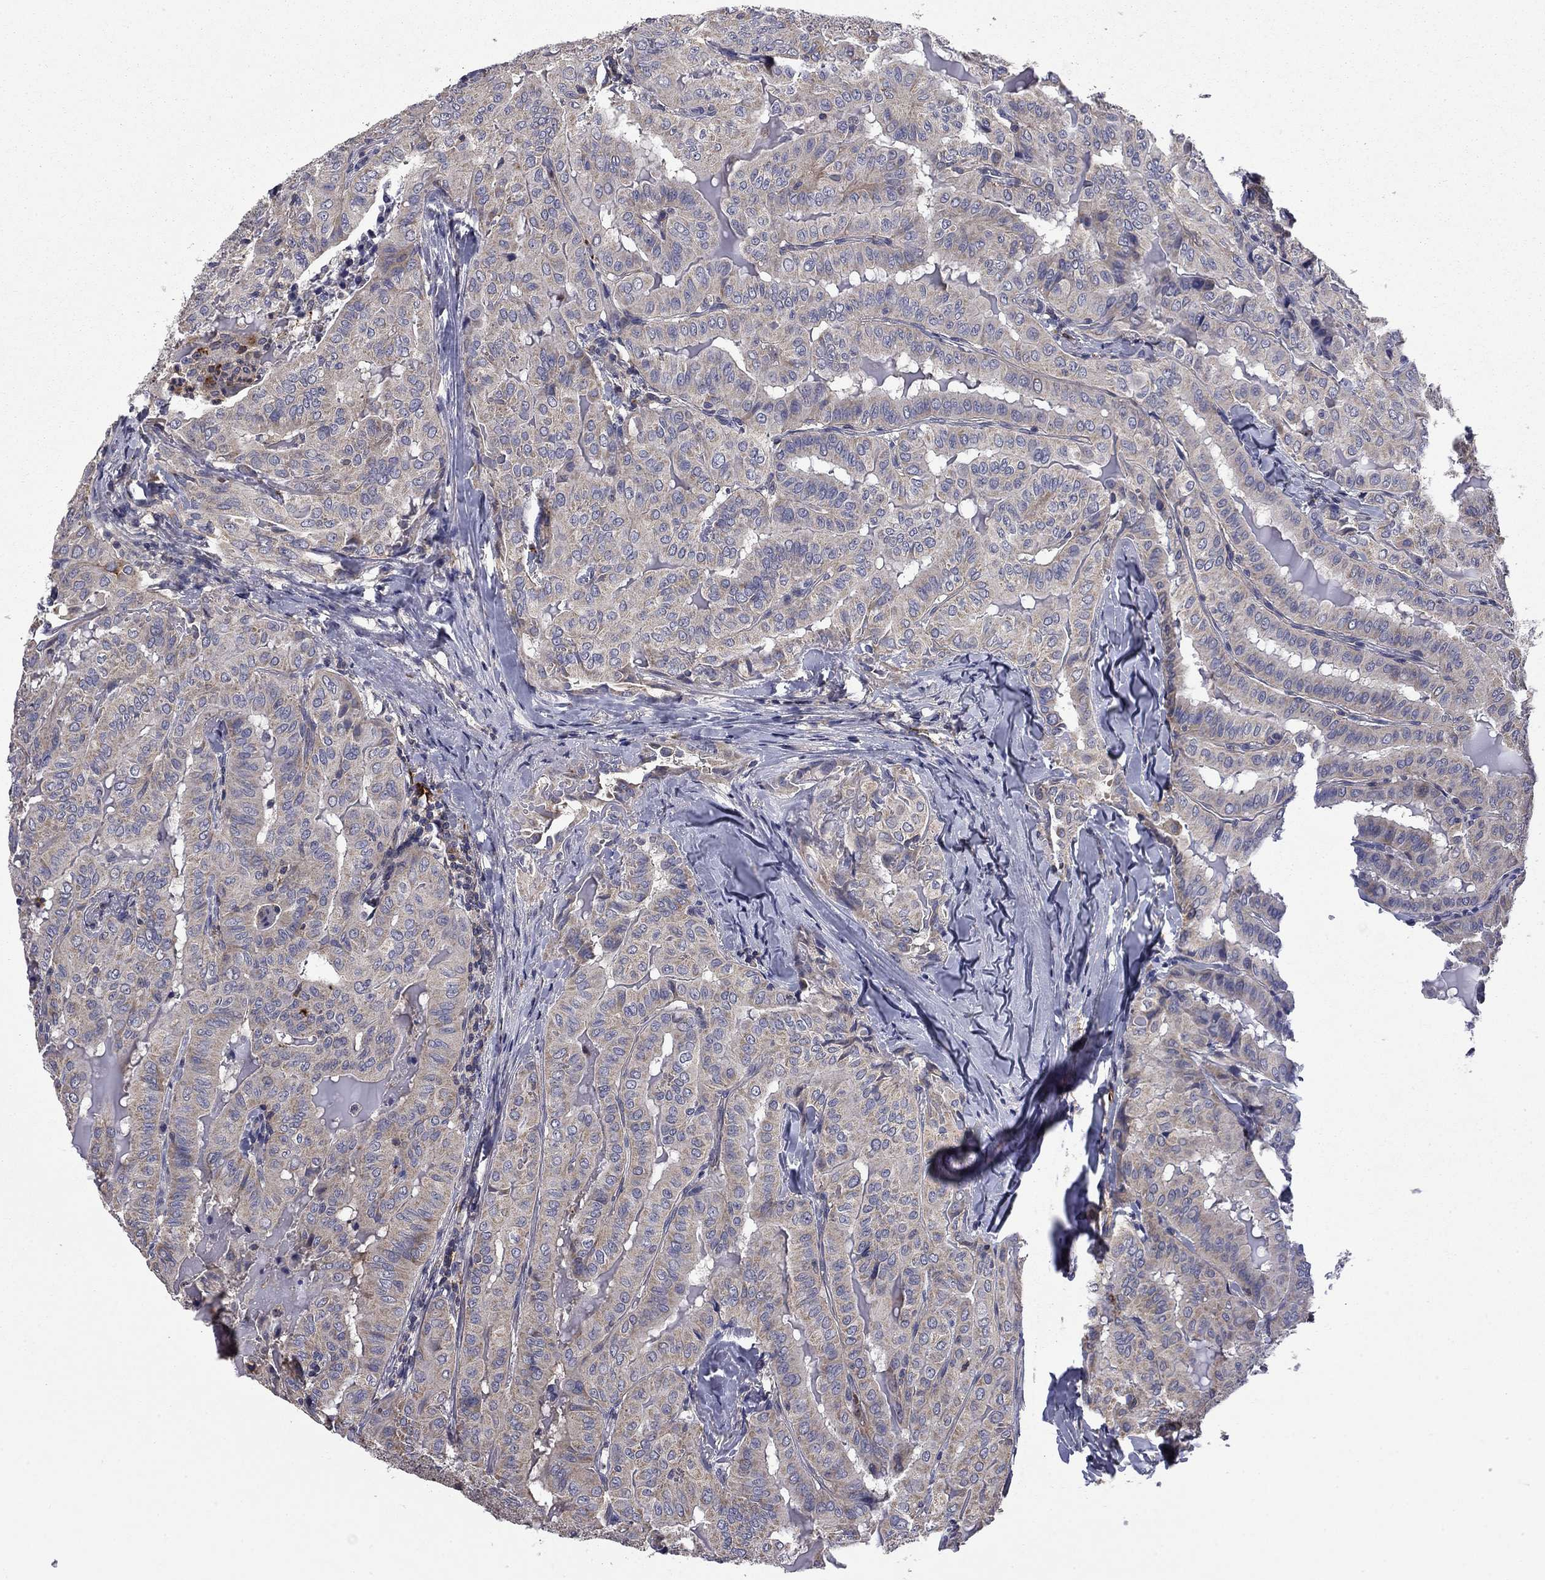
{"staining": {"intensity": "negative", "quantity": "none", "location": "none"}, "tissue": "thyroid cancer", "cell_type": "Tumor cells", "image_type": "cancer", "snomed": [{"axis": "morphology", "description": "Papillary adenocarcinoma, NOS"}, {"axis": "topography", "description": "Thyroid gland"}], "caption": "A micrograph of papillary adenocarcinoma (thyroid) stained for a protein demonstrates no brown staining in tumor cells.", "gene": "CEACAM7", "patient": {"sex": "female", "age": 68}}